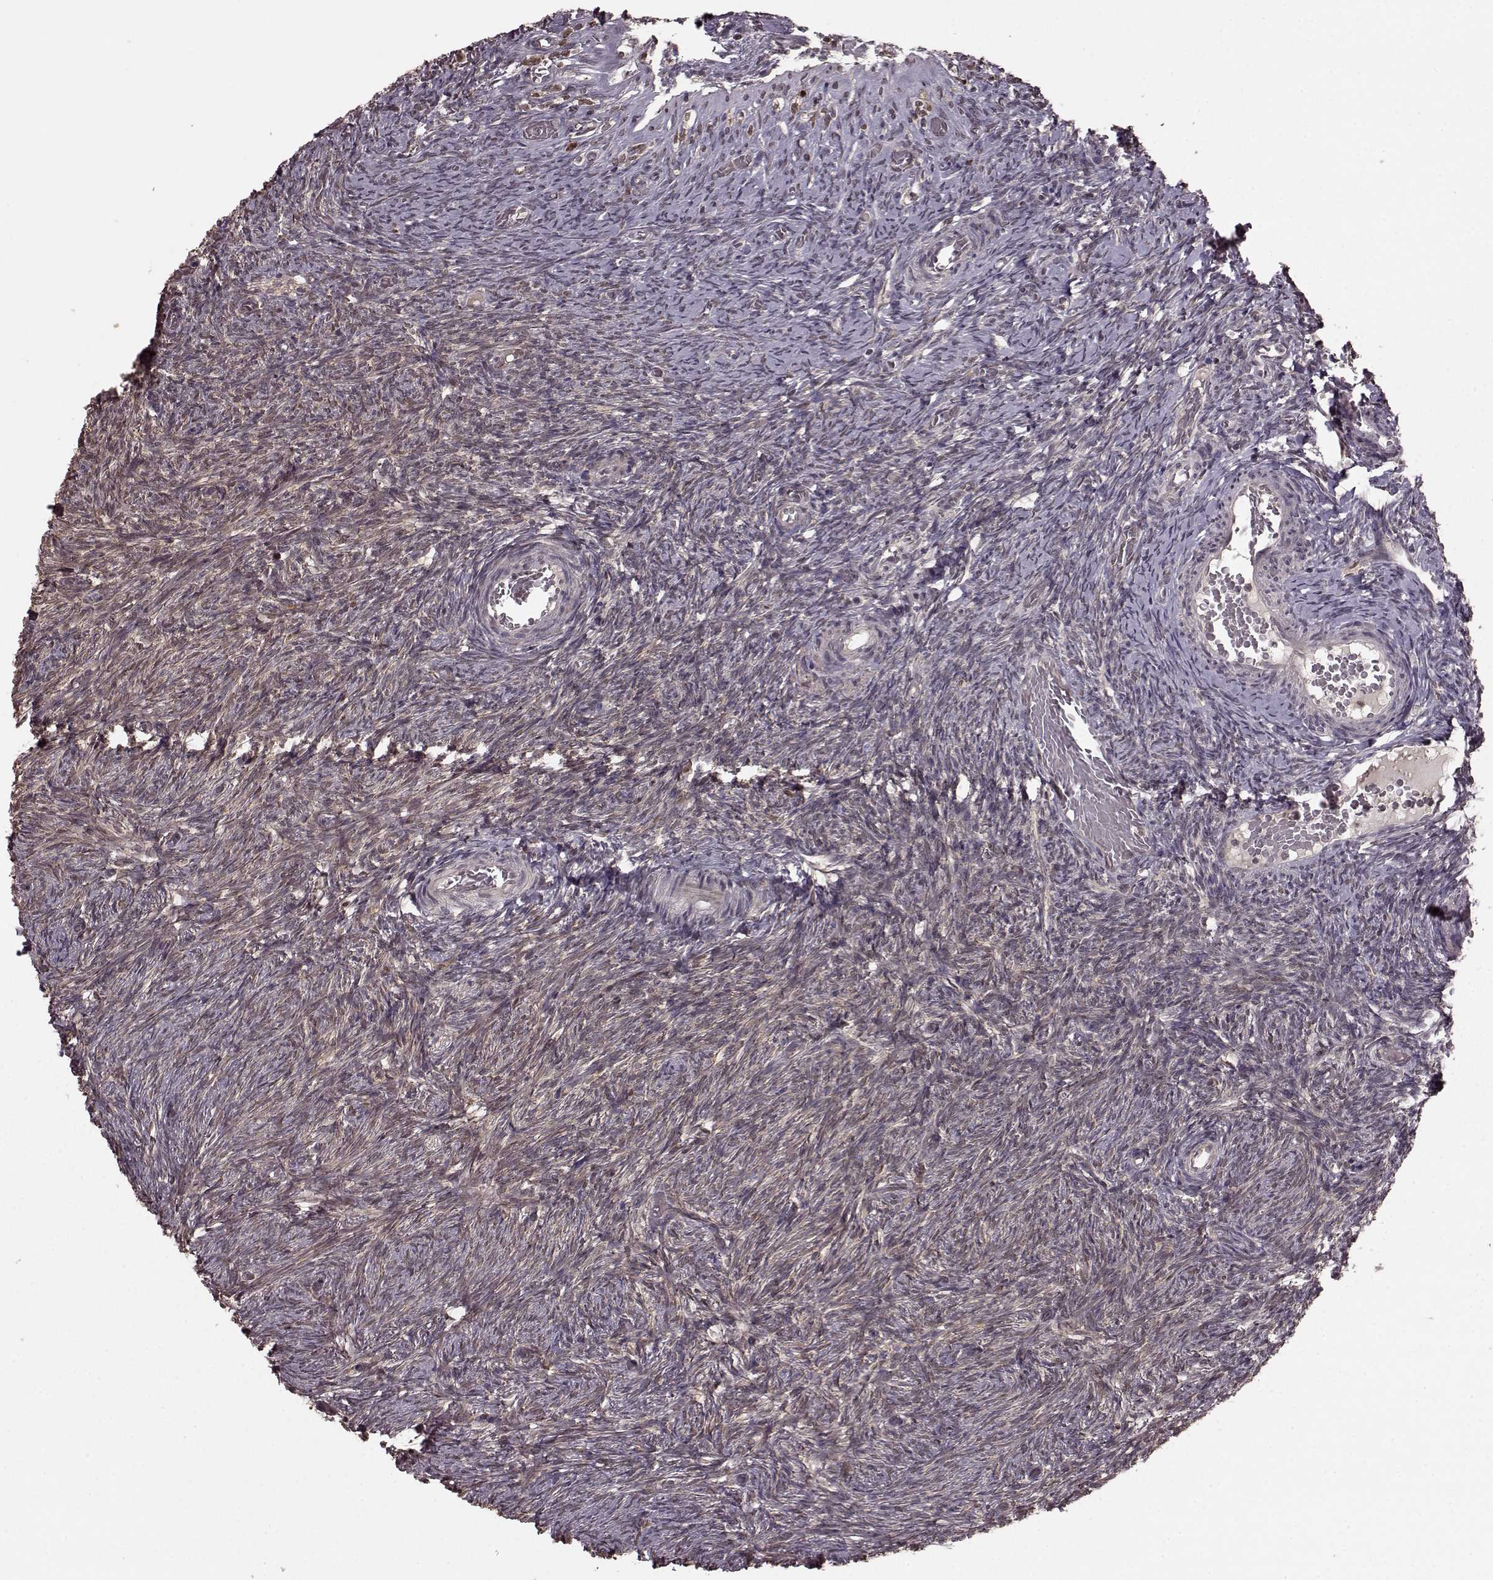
{"staining": {"intensity": "moderate", "quantity": "<25%", "location": "nuclear"}, "tissue": "ovary", "cell_type": "Ovarian stroma cells", "image_type": "normal", "snomed": [{"axis": "morphology", "description": "Normal tissue, NOS"}, {"axis": "topography", "description": "Ovary"}], "caption": "A micrograph of ovary stained for a protein exhibits moderate nuclear brown staining in ovarian stroma cells. (Stains: DAB (3,3'-diaminobenzidine) in brown, nuclei in blue, Microscopy: brightfield microscopy at high magnification).", "gene": "GSS", "patient": {"sex": "female", "age": 39}}